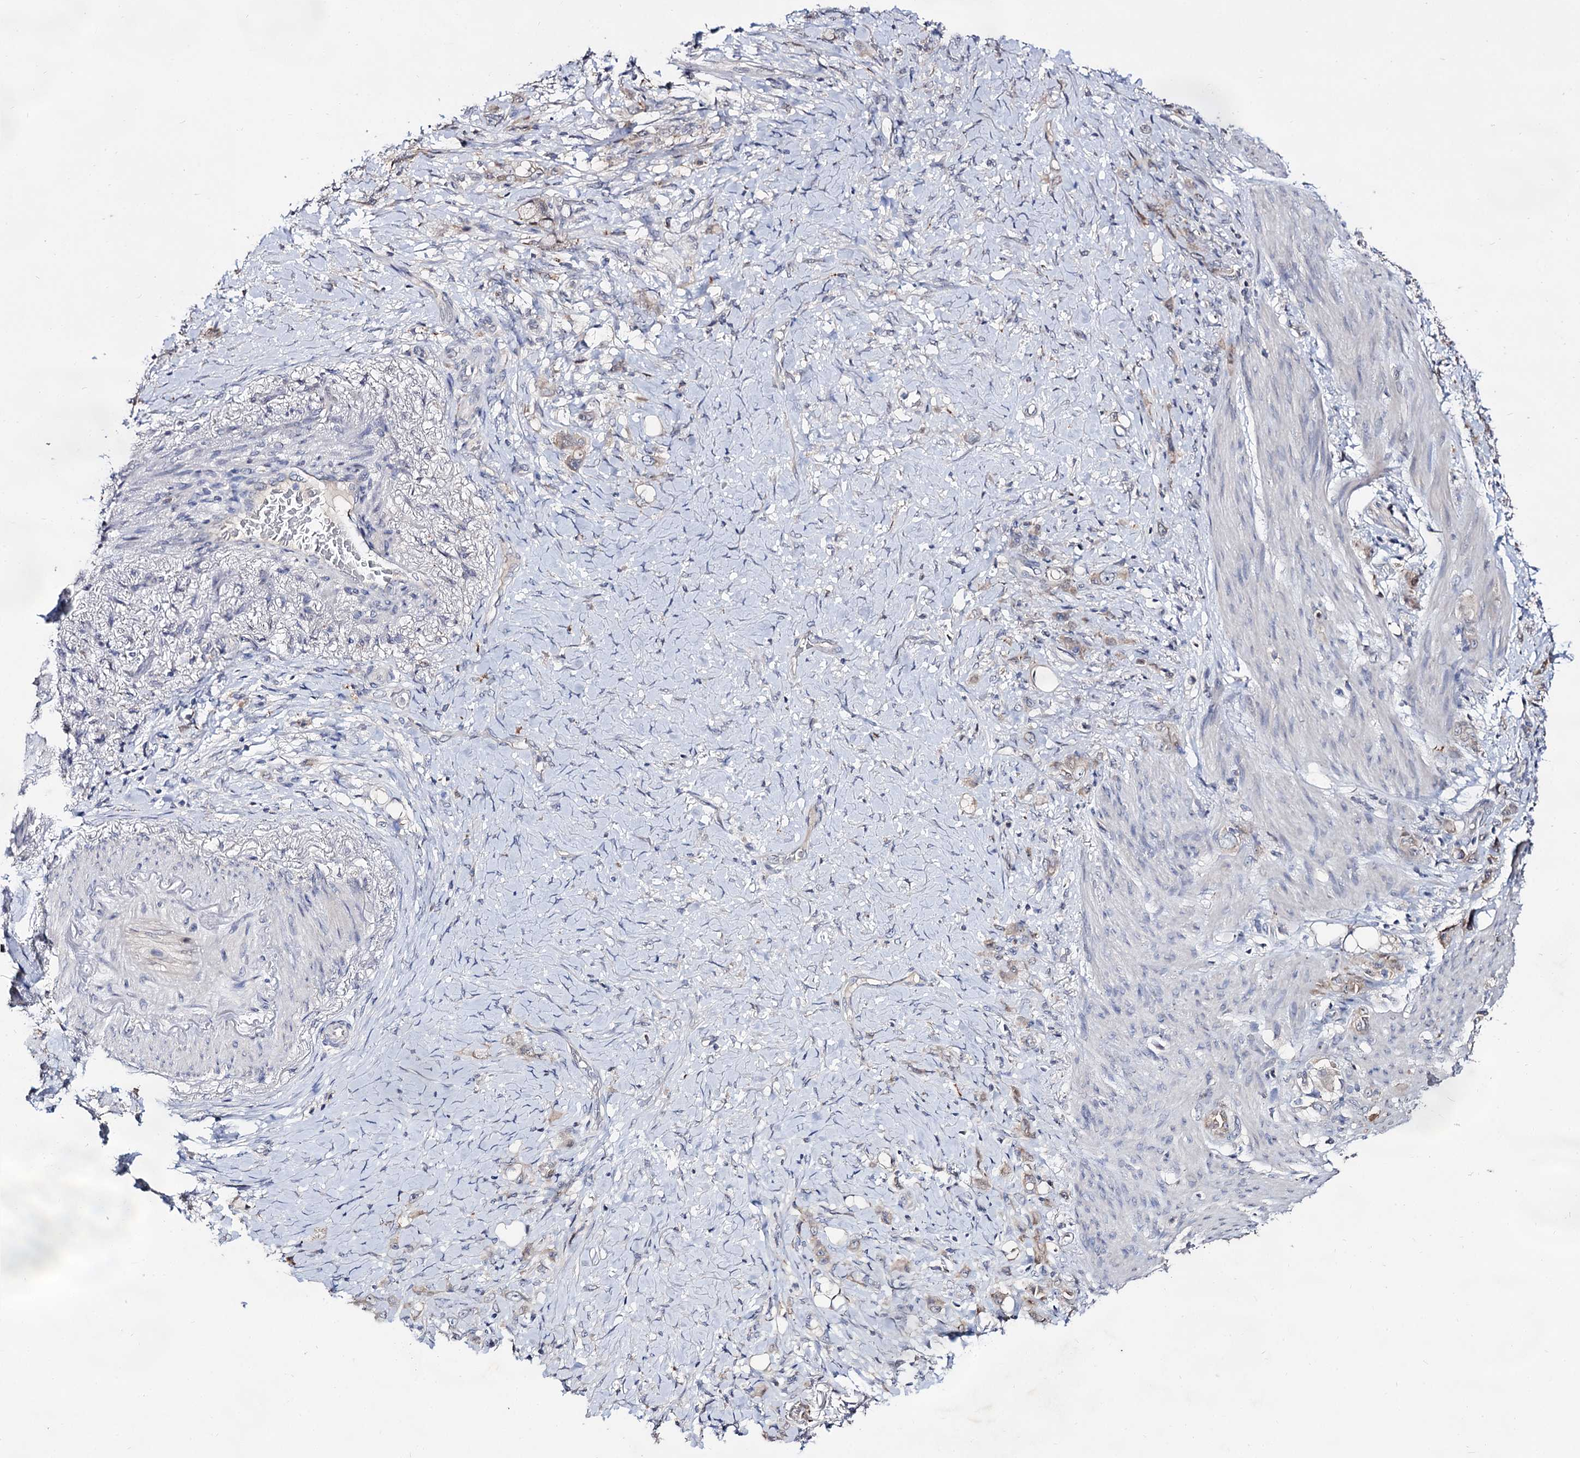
{"staining": {"intensity": "weak", "quantity": "<25%", "location": "cytoplasmic/membranous"}, "tissue": "stomach cancer", "cell_type": "Tumor cells", "image_type": "cancer", "snomed": [{"axis": "morphology", "description": "Adenocarcinoma, NOS"}, {"axis": "topography", "description": "Stomach"}], "caption": "The photomicrograph displays no significant positivity in tumor cells of adenocarcinoma (stomach).", "gene": "ARFIP2", "patient": {"sex": "female", "age": 79}}